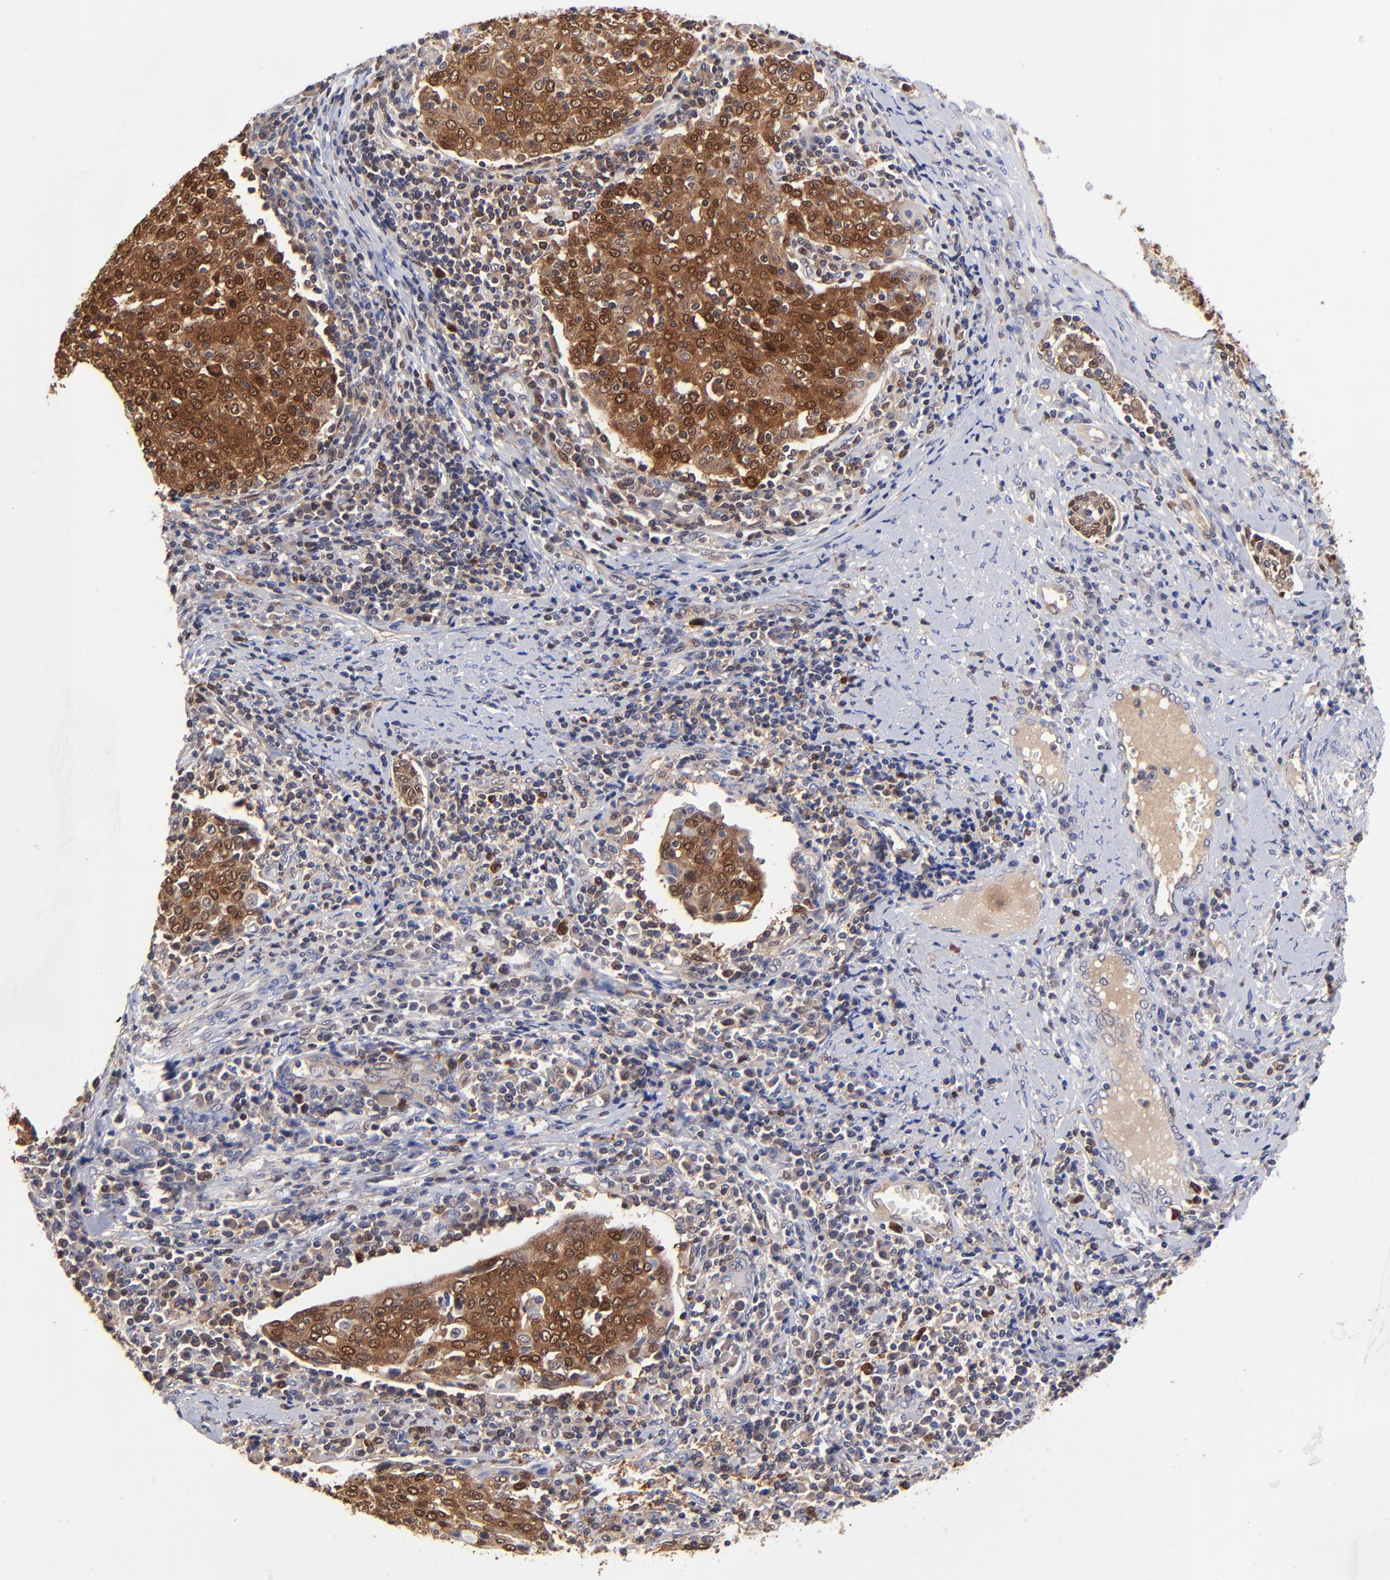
{"staining": {"intensity": "moderate", "quantity": ">75%", "location": "cytoplasmic/membranous,nuclear"}, "tissue": "cervical cancer", "cell_type": "Tumor cells", "image_type": "cancer", "snomed": [{"axis": "morphology", "description": "Squamous cell carcinoma, NOS"}, {"axis": "topography", "description": "Cervix"}], "caption": "Immunohistochemistry micrograph of neoplastic tissue: cervical squamous cell carcinoma stained using immunohistochemistry (IHC) reveals medium levels of moderate protein expression localized specifically in the cytoplasmic/membranous and nuclear of tumor cells, appearing as a cytoplasmic/membranous and nuclear brown color.", "gene": "DCTPP1", "patient": {"sex": "female", "age": 40}}